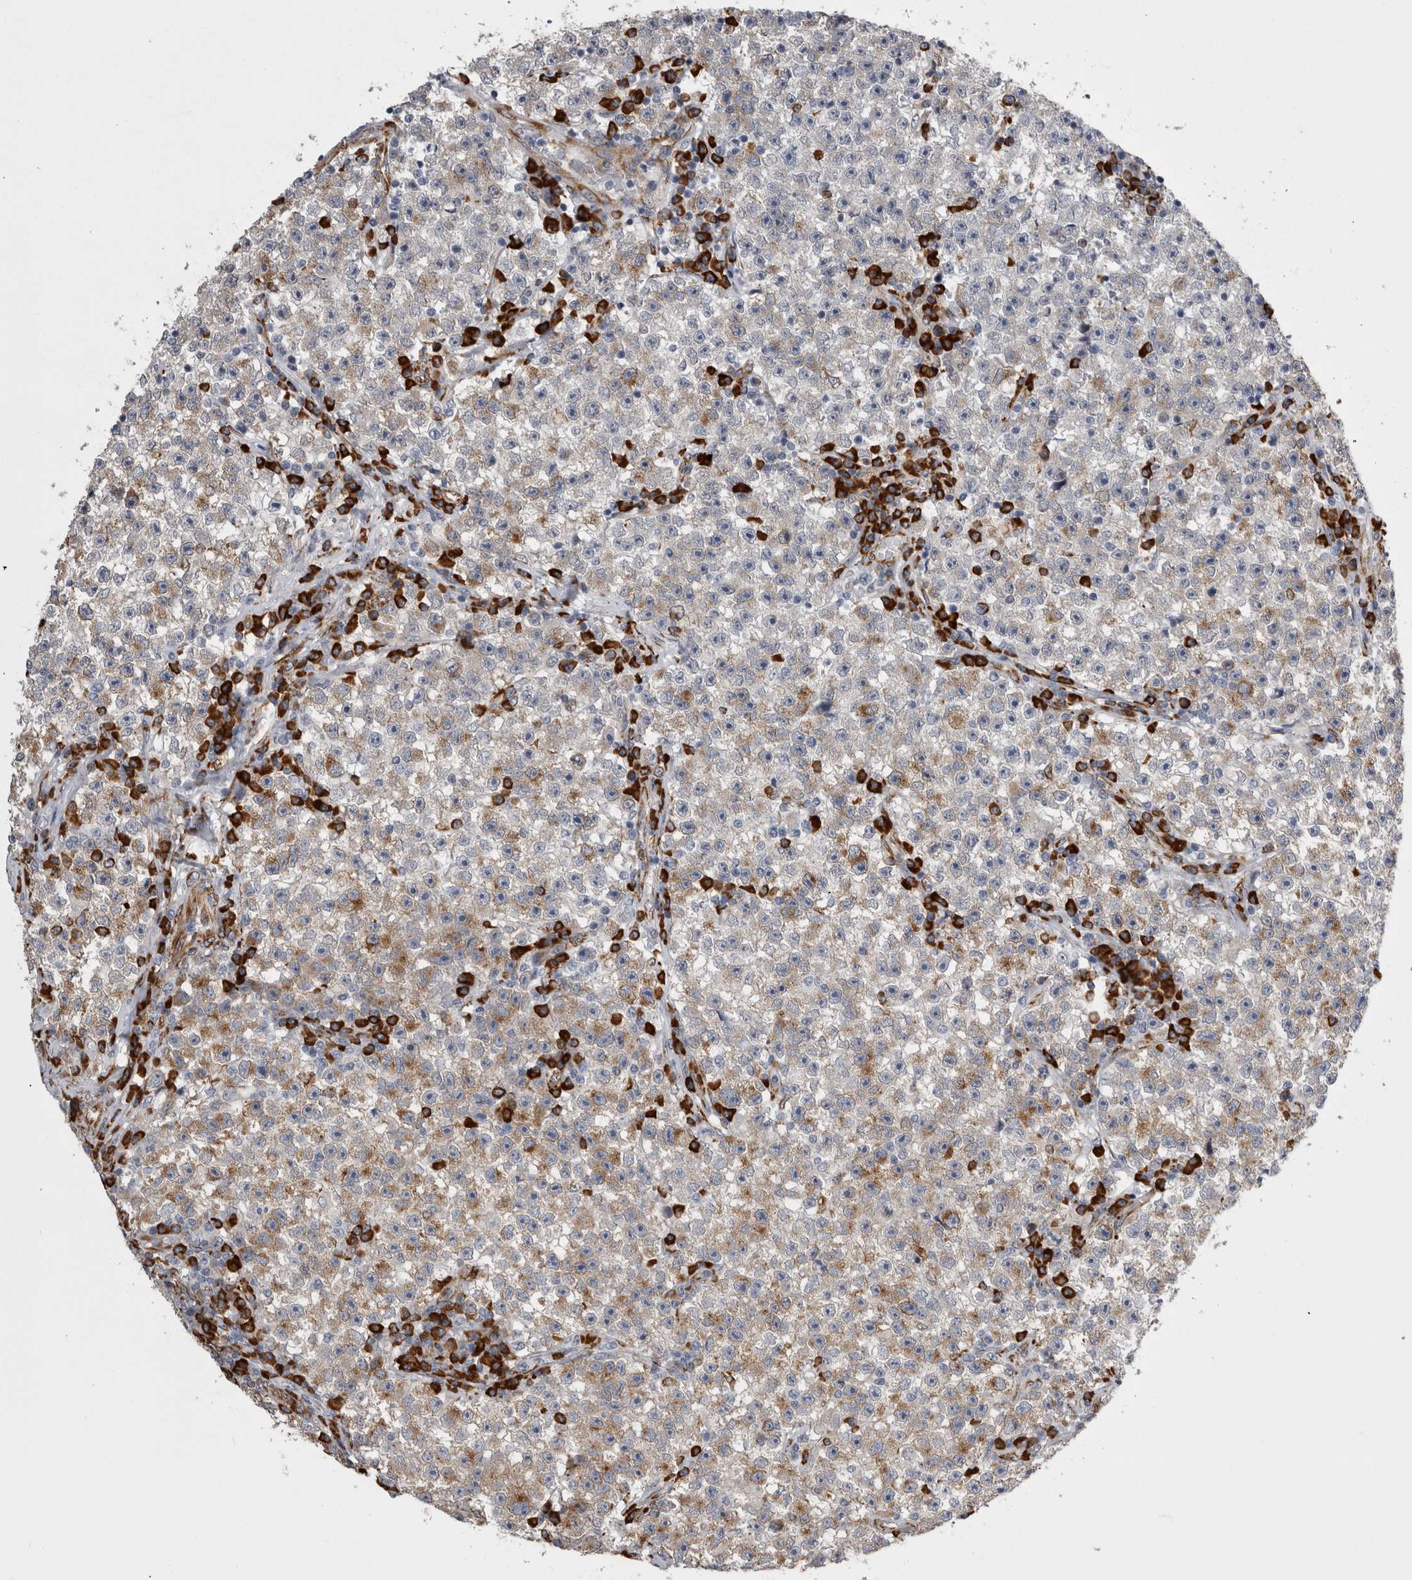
{"staining": {"intensity": "weak", "quantity": ">75%", "location": "cytoplasmic/membranous"}, "tissue": "testis cancer", "cell_type": "Tumor cells", "image_type": "cancer", "snomed": [{"axis": "morphology", "description": "Seminoma, NOS"}, {"axis": "topography", "description": "Testis"}], "caption": "This micrograph reveals seminoma (testis) stained with immunohistochemistry to label a protein in brown. The cytoplasmic/membranous of tumor cells show weak positivity for the protein. Nuclei are counter-stained blue.", "gene": "FHIP2B", "patient": {"sex": "male", "age": 22}}